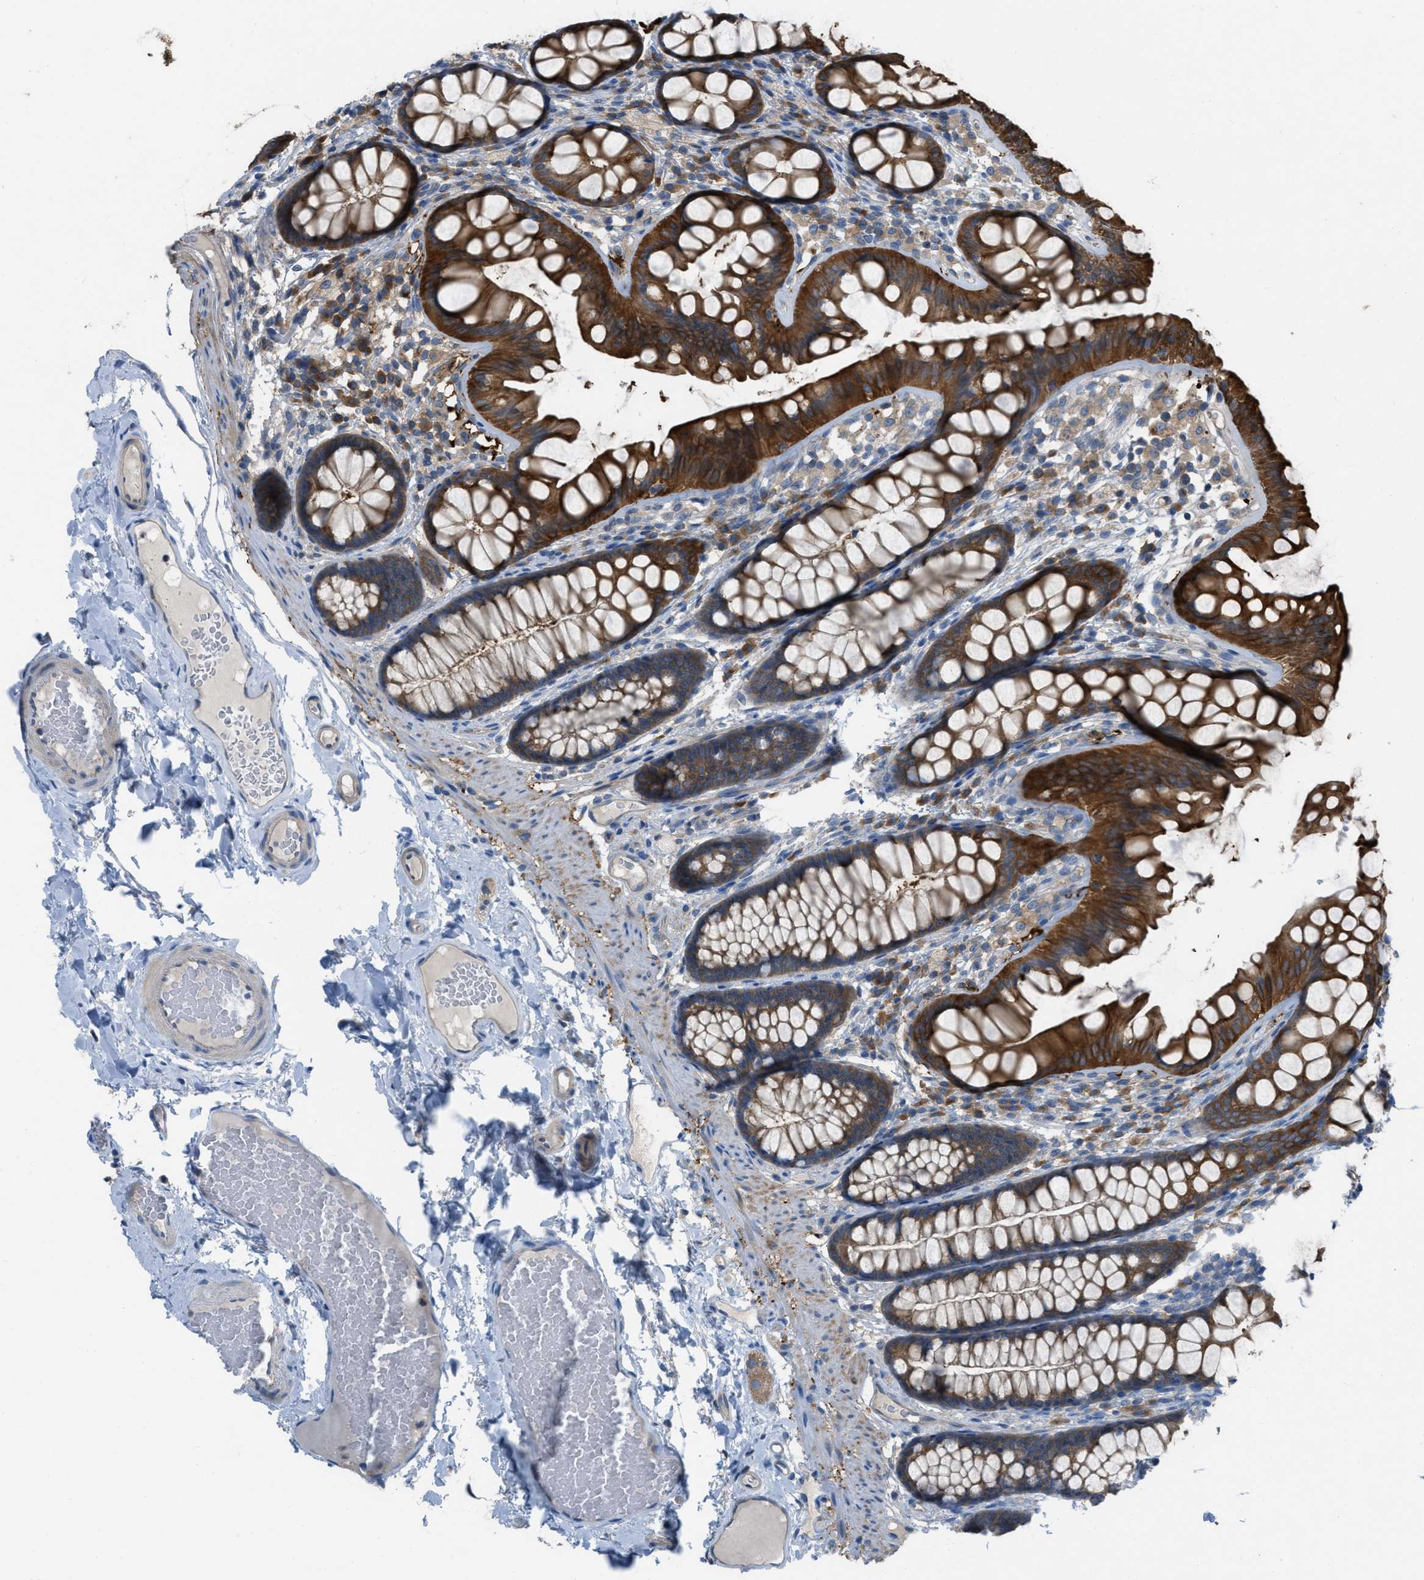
{"staining": {"intensity": "negative", "quantity": "none", "location": "none"}, "tissue": "colon", "cell_type": "Endothelial cells", "image_type": "normal", "snomed": [{"axis": "morphology", "description": "Normal tissue, NOS"}, {"axis": "topography", "description": "Colon"}], "caption": "Immunohistochemistry (IHC) image of normal colon: colon stained with DAB (3,3'-diaminobenzidine) demonstrates no significant protein expression in endothelial cells. Nuclei are stained in blue.", "gene": "UBA5", "patient": {"sex": "female", "age": 56}}